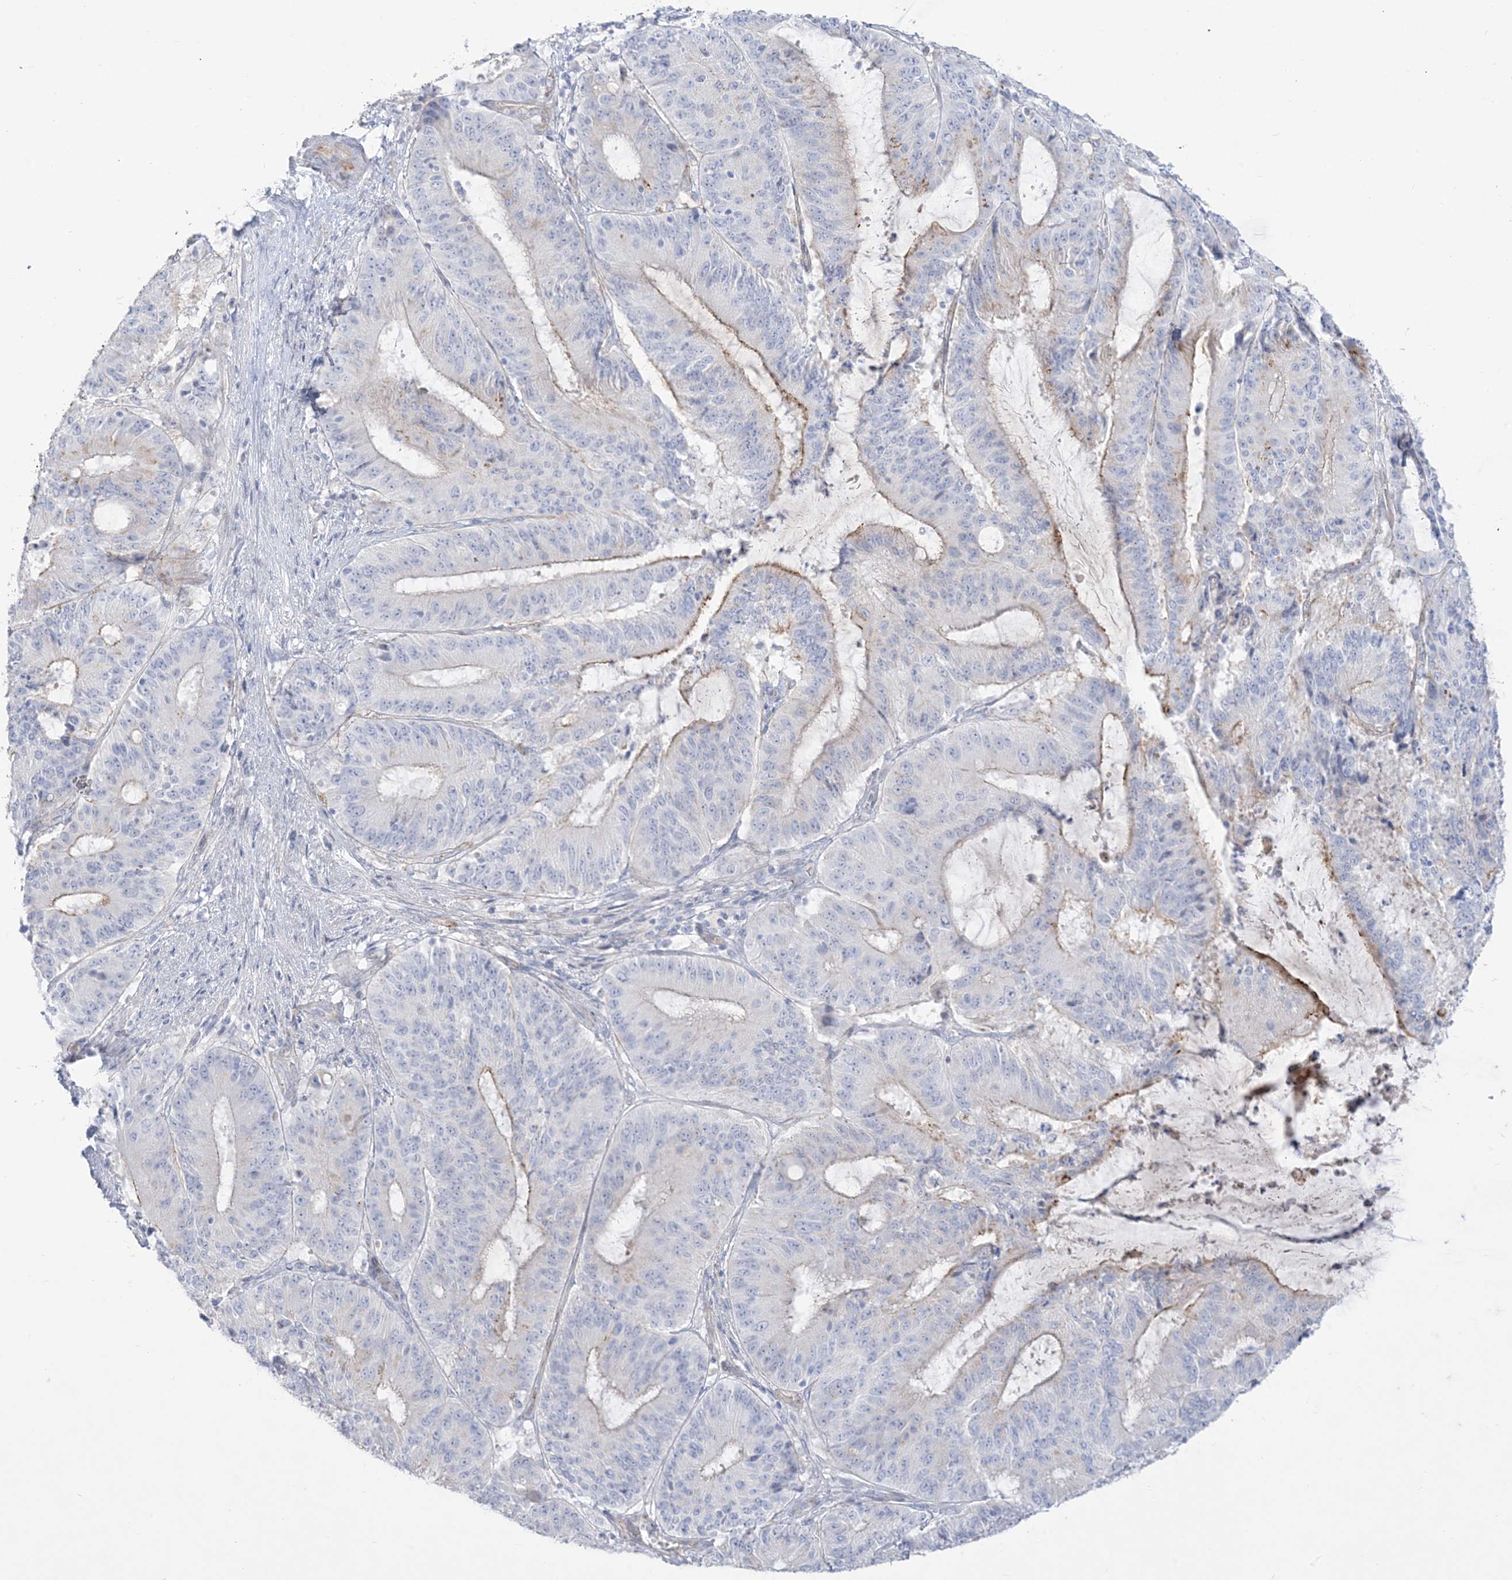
{"staining": {"intensity": "moderate", "quantity": "<25%", "location": "cytoplasmic/membranous"}, "tissue": "liver cancer", "cell_type": "Tumor cells", "image_type": "cancer", "snomed": [{"axis": "morphology", "description": "Normal tissue, NOS"}, {"axis": "morphology", "description": "Cholangiocarcinoma"}, {"axis": "topography", "description": "Liver"}, {"axis": "topography", "description": "Peripheral nerve tissue"}], "caption": "A histopathology image showing moderate cytoplasmic/membranous positivity in approximately <25% of tumor cells in liver cancer, as visualized by brown immunohistochemical staining.", "gene": "B3GNT7", "patient": {"sex": "female", "age": 73}}